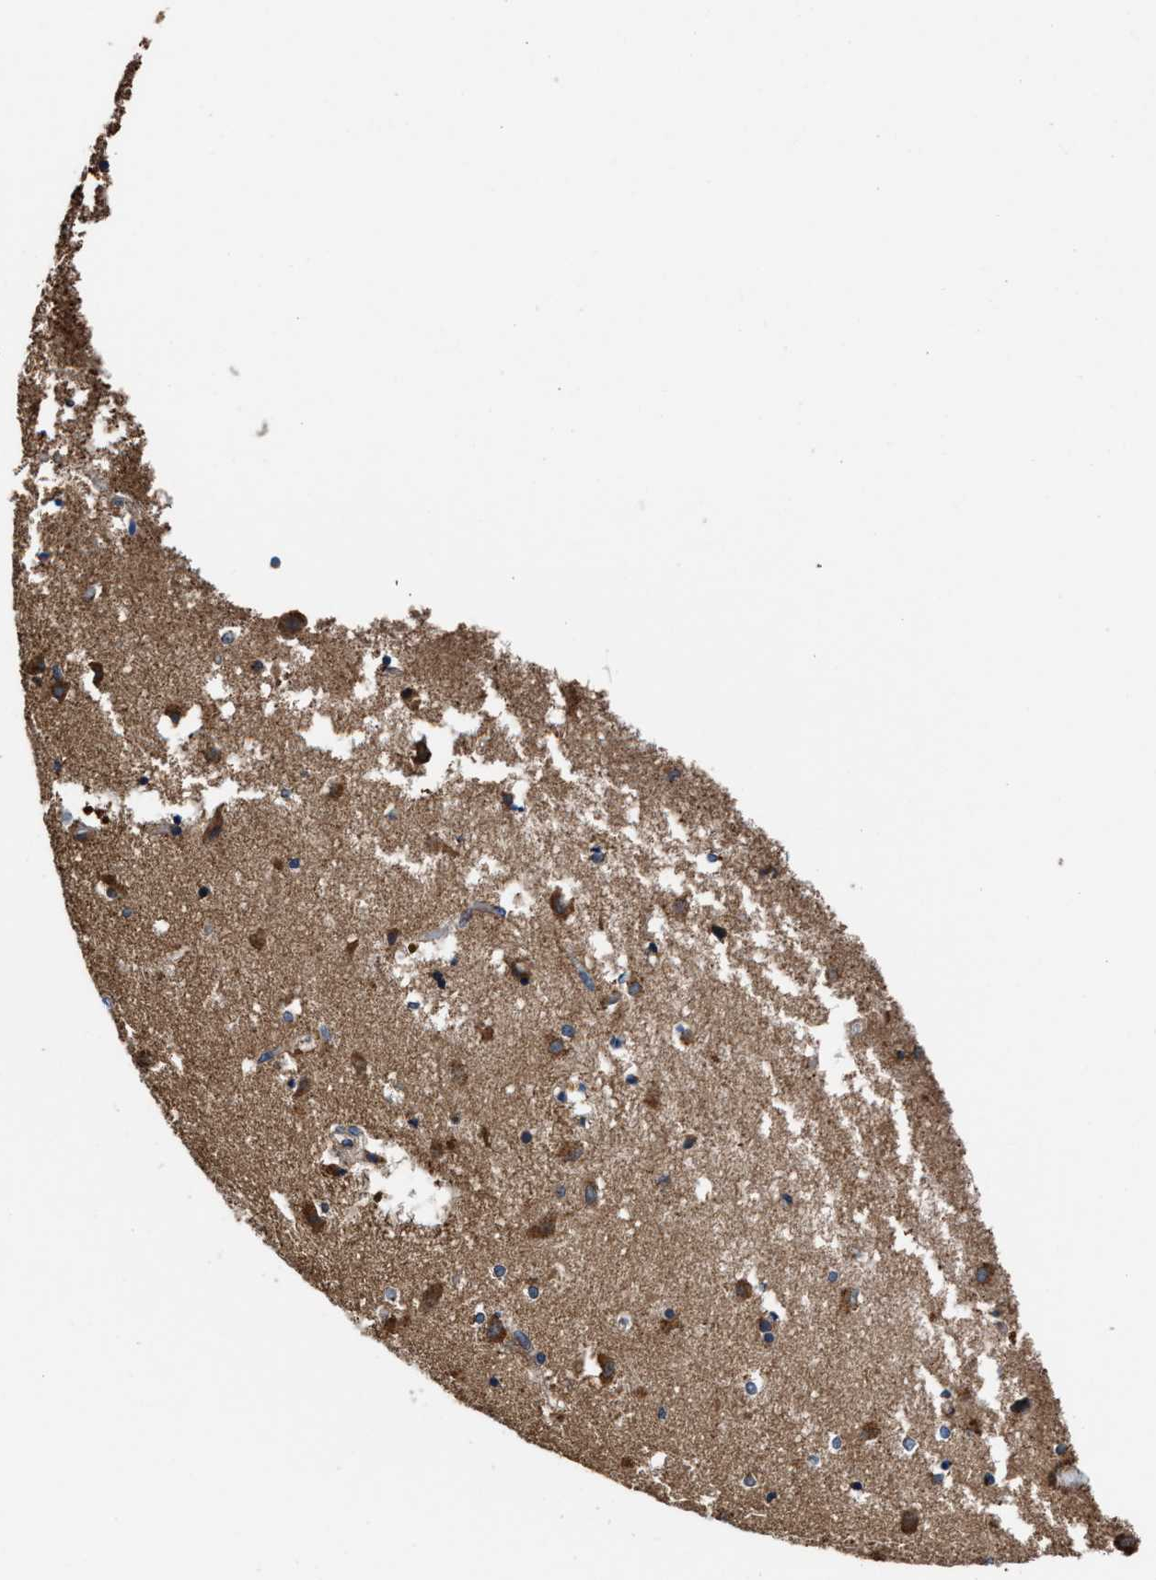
{"staining": {"intensity": "moderate", "quantity": "<25%", "location": "cytoplasmic/membranous"}, "tissue": "caudate", "cell_type": "Glial cells", "image_type": "normal", "snomed": [{"axis": "morphology", "description": "Normal tissue, NOS"}, {"axis": "topography", "description": "Lateral ventricle wall"}], "caption": "This image reveals immunohistochemistry (IHC) staining of unremarkable human caudate, with low moderate cytoplasmic/membranous staining in about <25% of glial cells.", "gene": "PPP1R9B", "patient": {"sex": "male", "age": 70}}